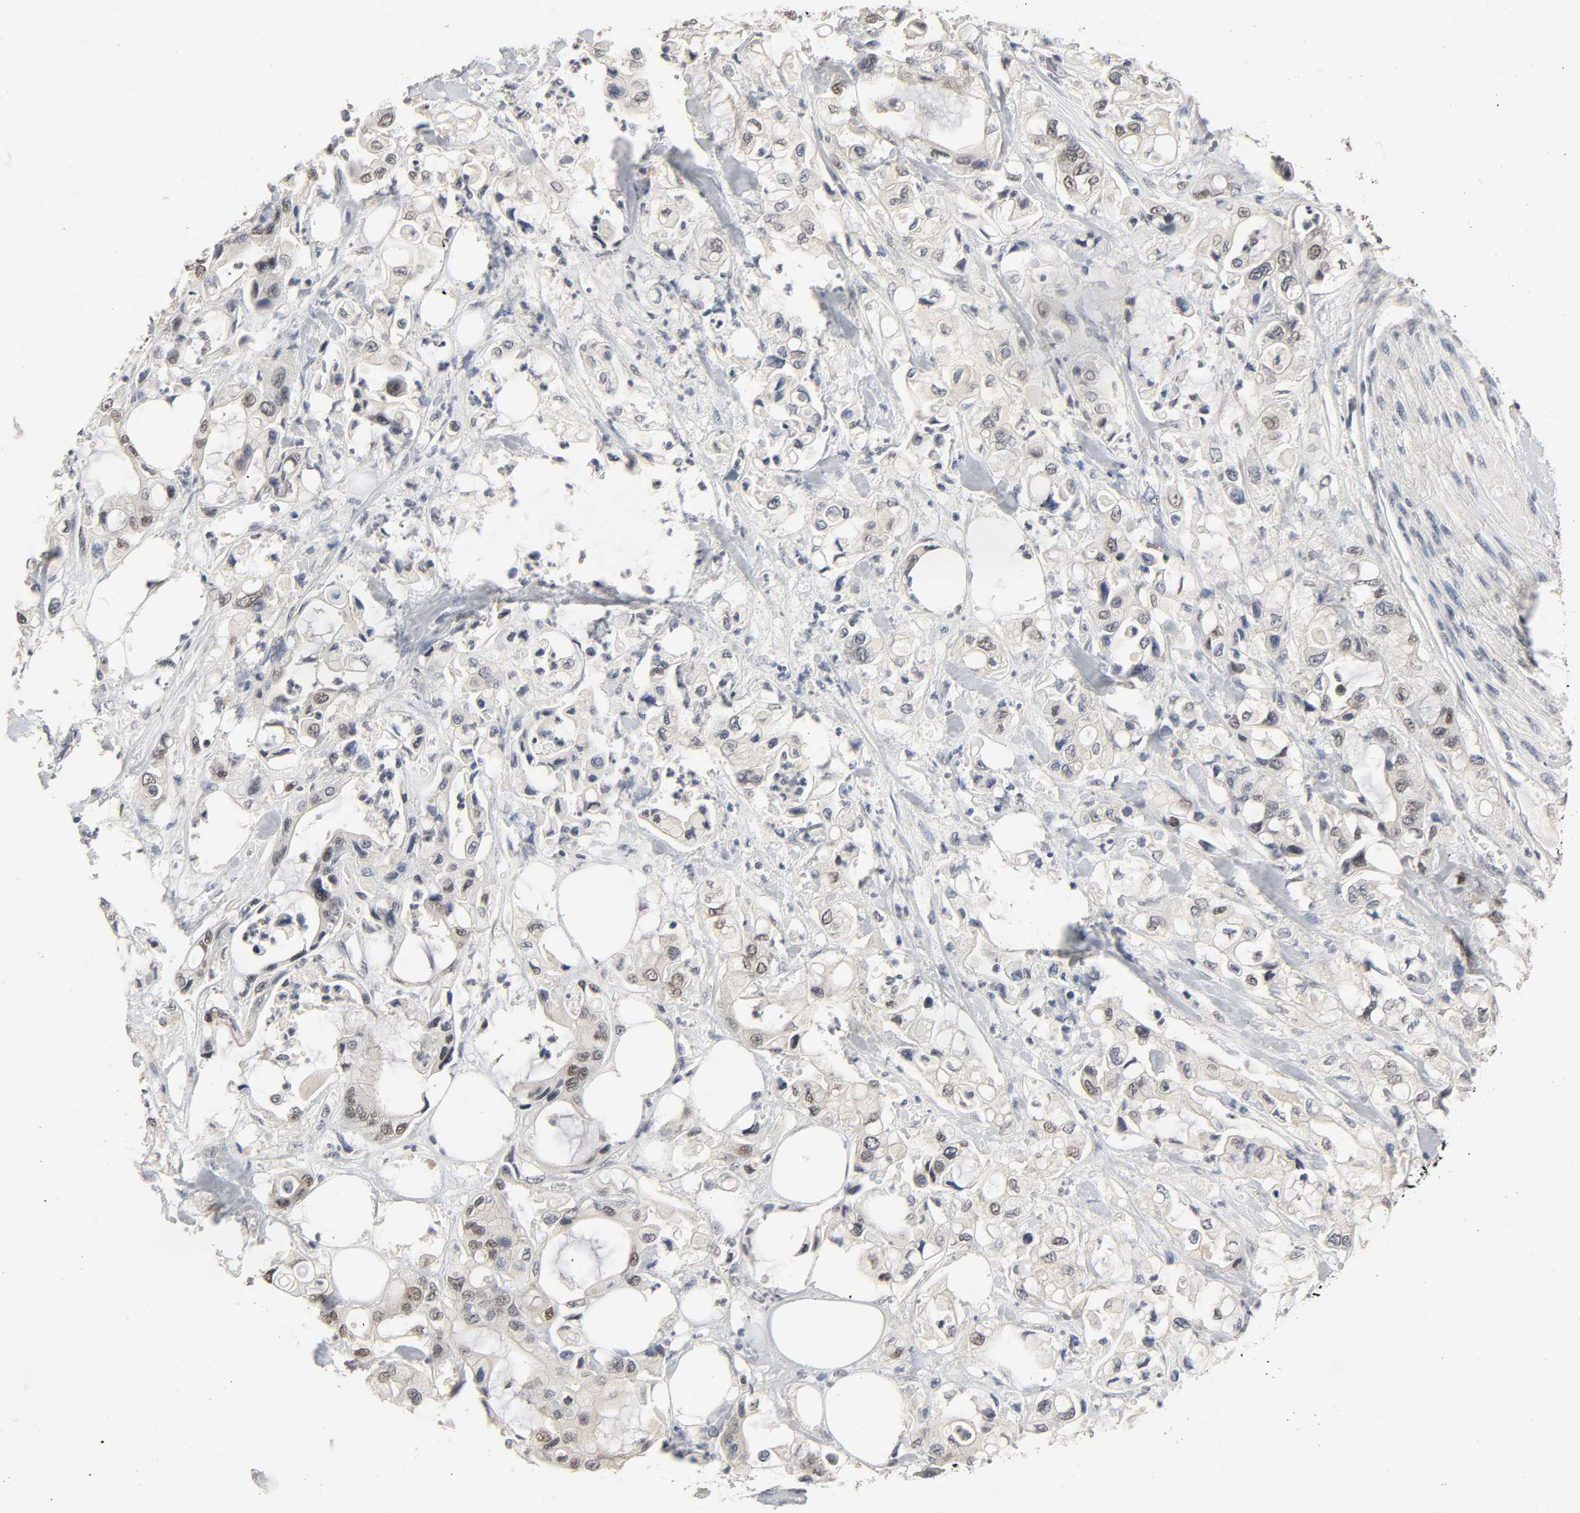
{"staining": {"intensity": "weak", "quantity": "25%-75%", "location": "nuclear"}, "tissue": "pancreatic cancer", "cell_type": "Tumor cells", "image_type": "cancer", "snomed": [{"axis": "morphology", "description": "Adenocarcinoma, NOS"}, {"axis": "topography", "description": "Pancreas"}], "caption": "Immunohistochemical staining of pancreatic cancer displays low levels of weak nuclear positivity in approximately 25%-75% of tumor cells.", "gene": "MAPKAPK5", "patient": {"sex": "male", "age": 70}}